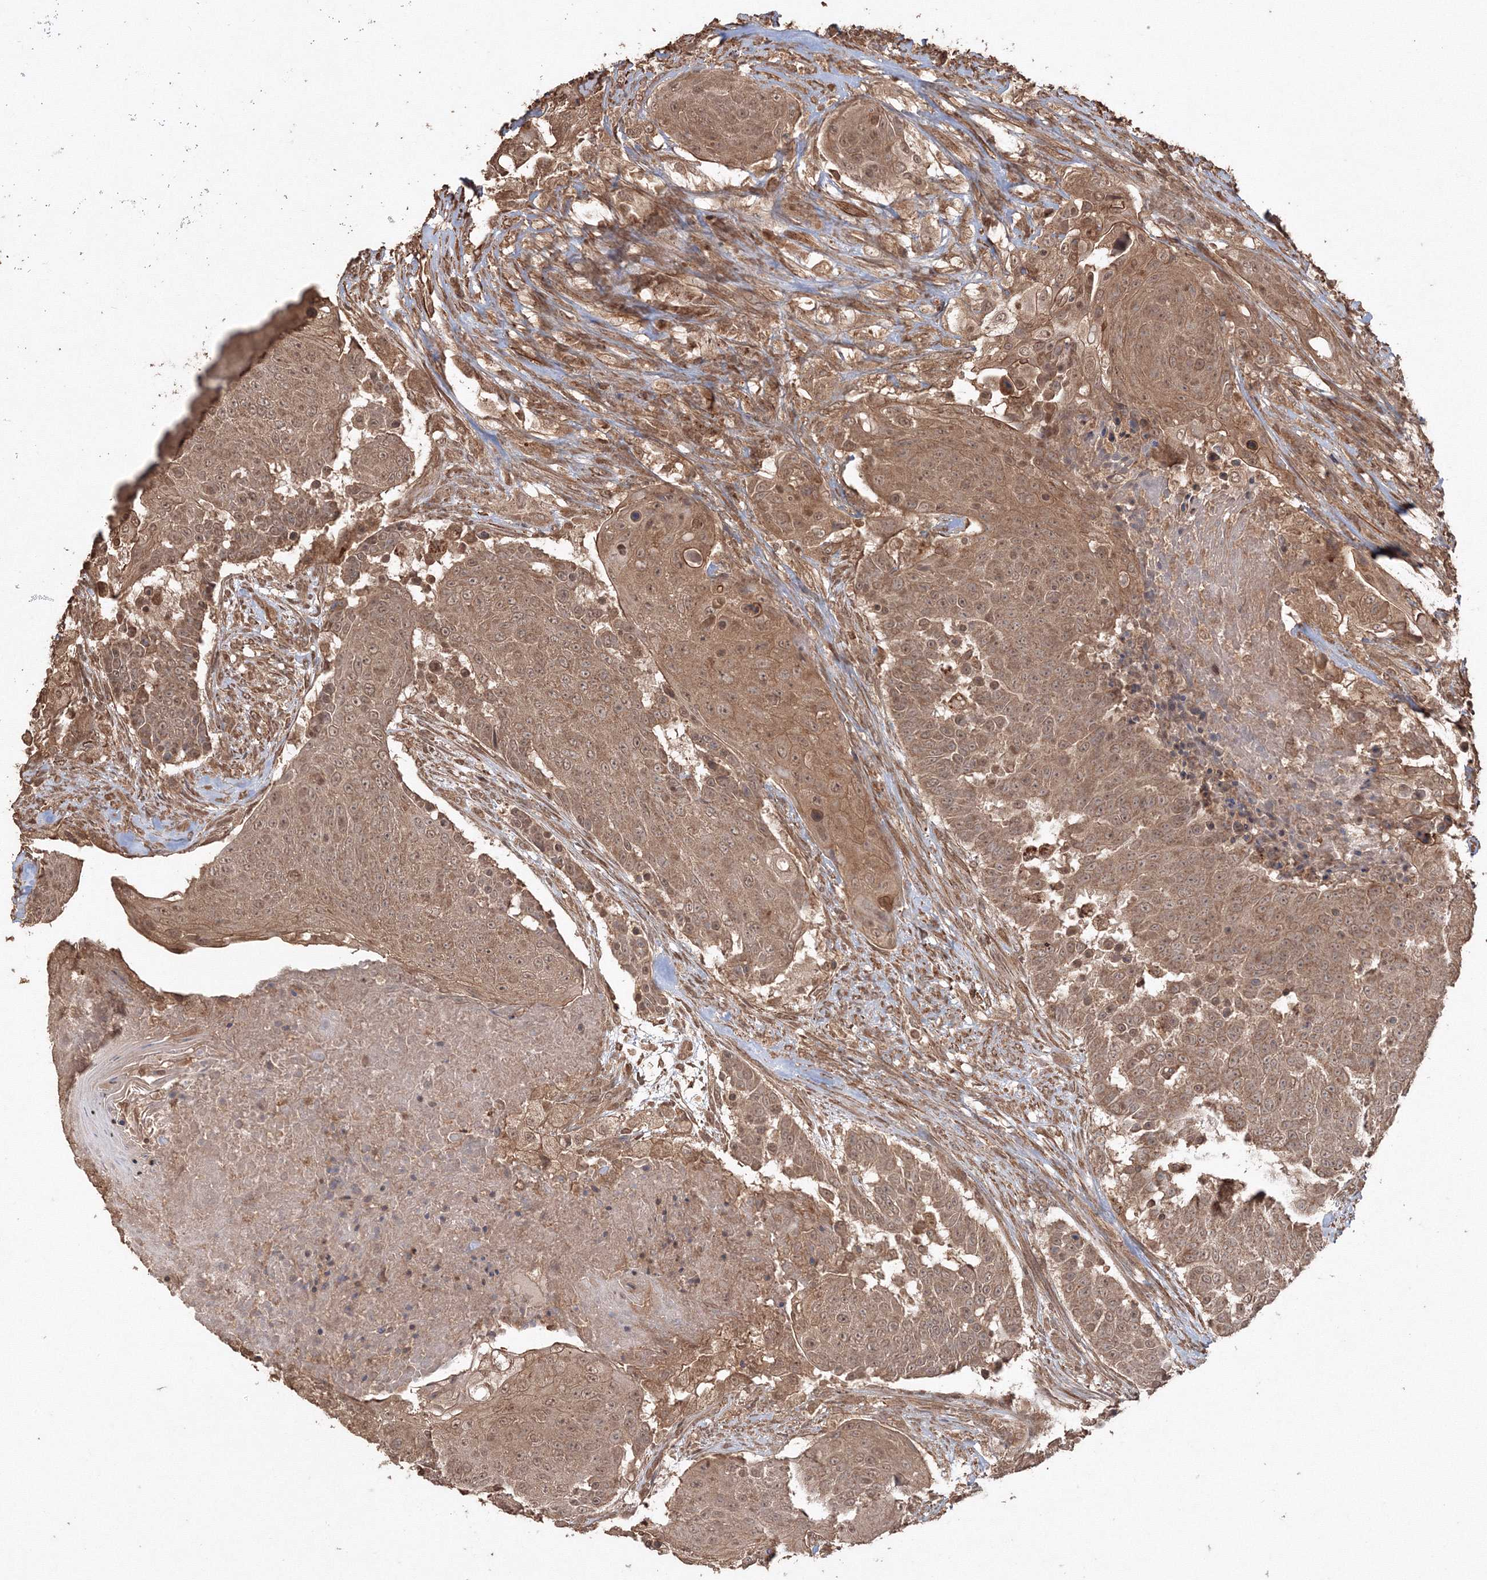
{"staining": {"intensity": "moderate", "quantity": ">75%", "location": "cytoplasmic/membranous"}, "tissue": "urothelial cancer", "cell_type": "Tumor cells", "image_type": "cancer", "snomed": [{"axis": "morphology", "description": "Urothelial carcinoma, High grade"}, {"axis": "topography", "description": "Urinary bladder"}], "caption": "A medium amount of moderate cytoplasmic/membranous staining is present in approximately >75% of tumor cells in high-grade urothelial carcinoma tissue.", "gene": "CCDC122", "patient": {"sex": "female", "age": 63}}